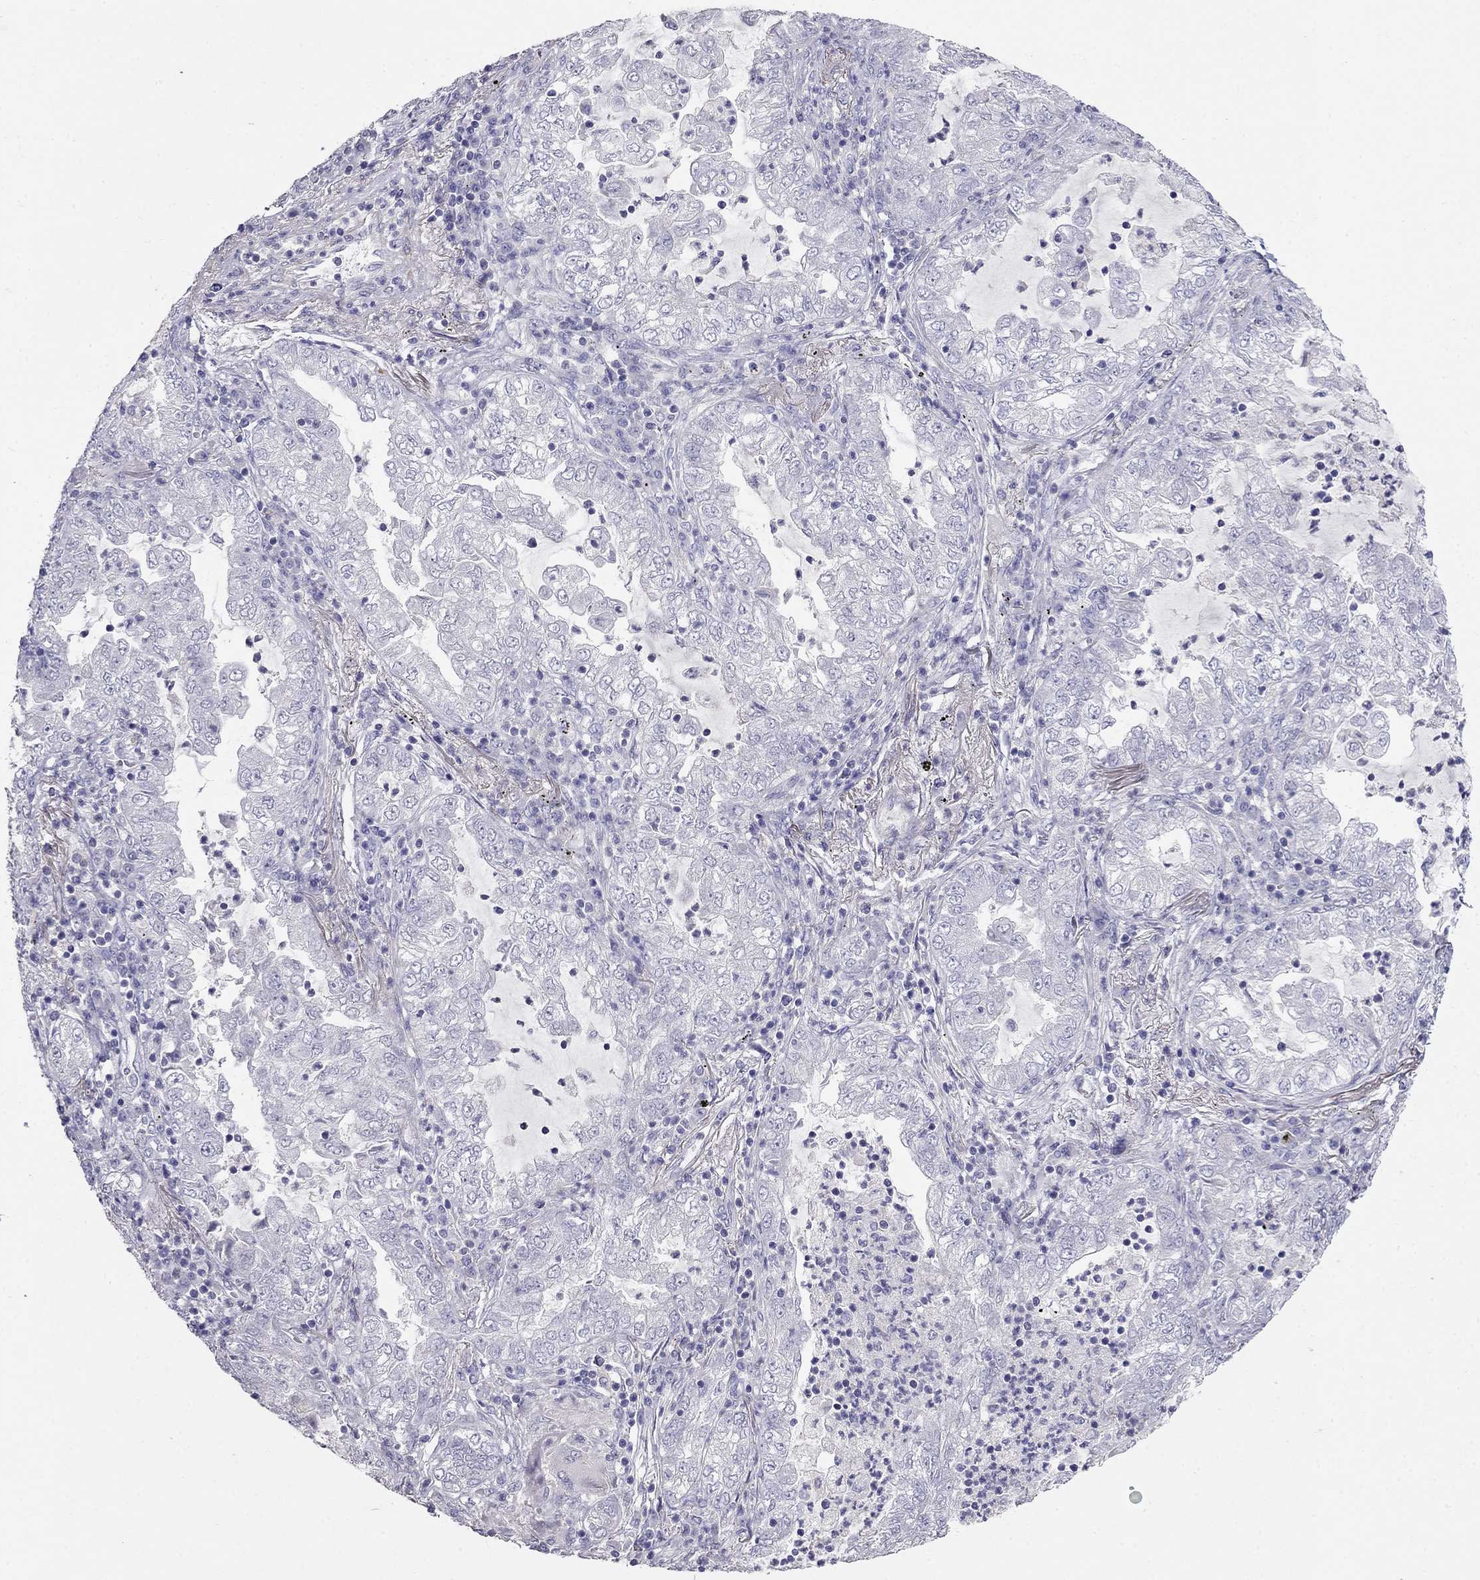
{"staining": {"intensity": "negative", "quantity": "none", "location": "none"}, "tissue": "lung cancer", "cell_type": "Tumor cells", "image_type": "cancer", "snomed": [{"axis": "morphology", "description": "Adenocarcinoma, NOS"}, {"axis": "topography", "description": "Lung"}], "caption": "Lung adenocarcinoma was stained to show a protein in brown. There is no significant staining in tumor cells.", "gene": "LY6H", "patient": {"sex": "female", "age": 73}}